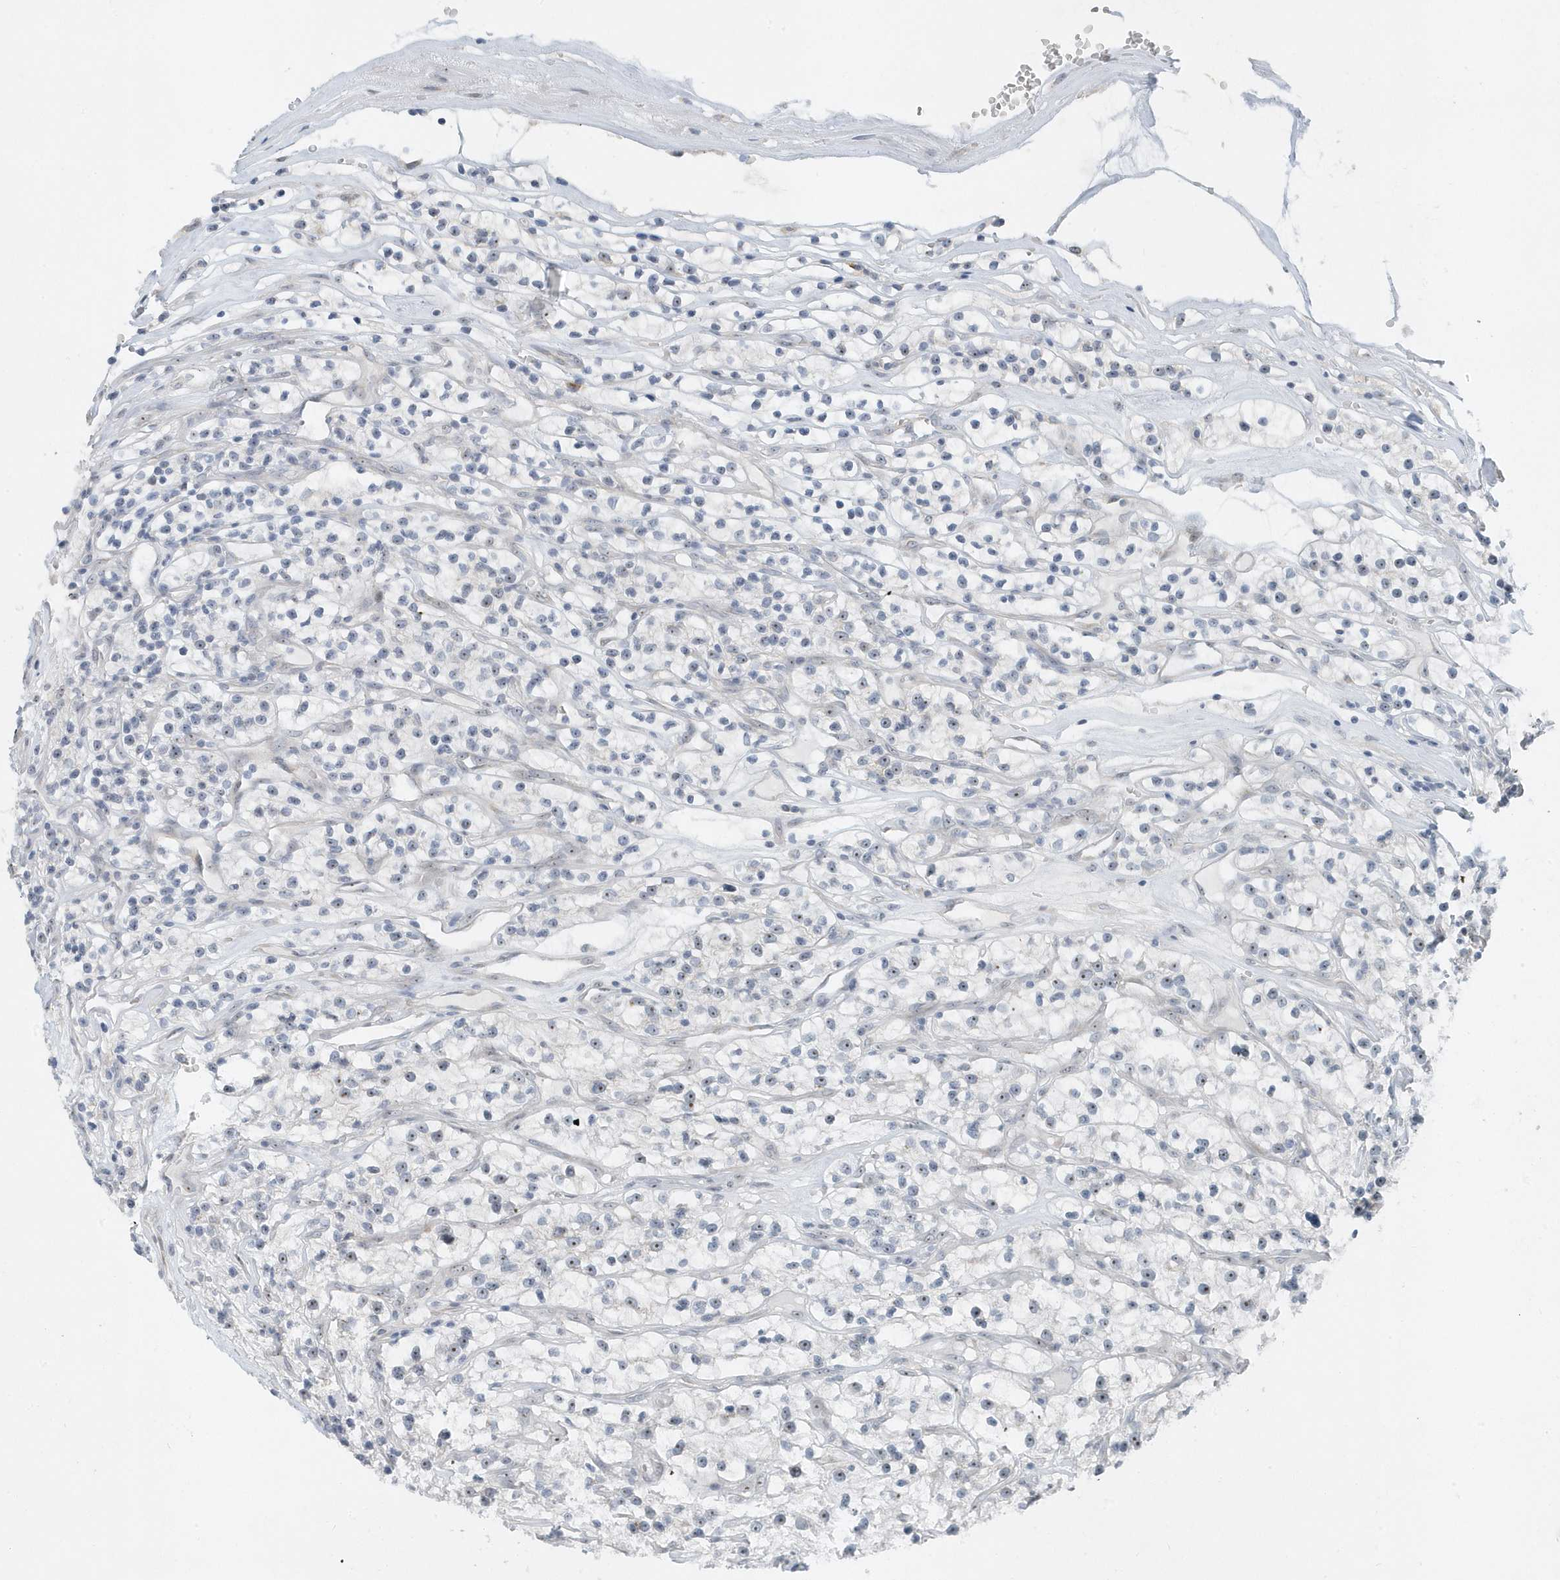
{"staining": {"intensity": "negative", "quantity": "none", "location": "none"}, "tissue": "renal cancer", "cell_type": "Tumor cells", "image_type": "cancer", "snomed": [{"axis": "morphology", "description": "Adenocarcinoma, NOS"}, {"axis": "topography", "description": "Kidney"}], "caption": "Immunohistochemistry (IHC) photomicrograph of neoplastic tissue: human renal cancer (adenocarcinoma) stained with DAB displays no significant protein staining in tumor cells.", "gene": "RPF2", "patient": {"sex": "female", "age": 57}}